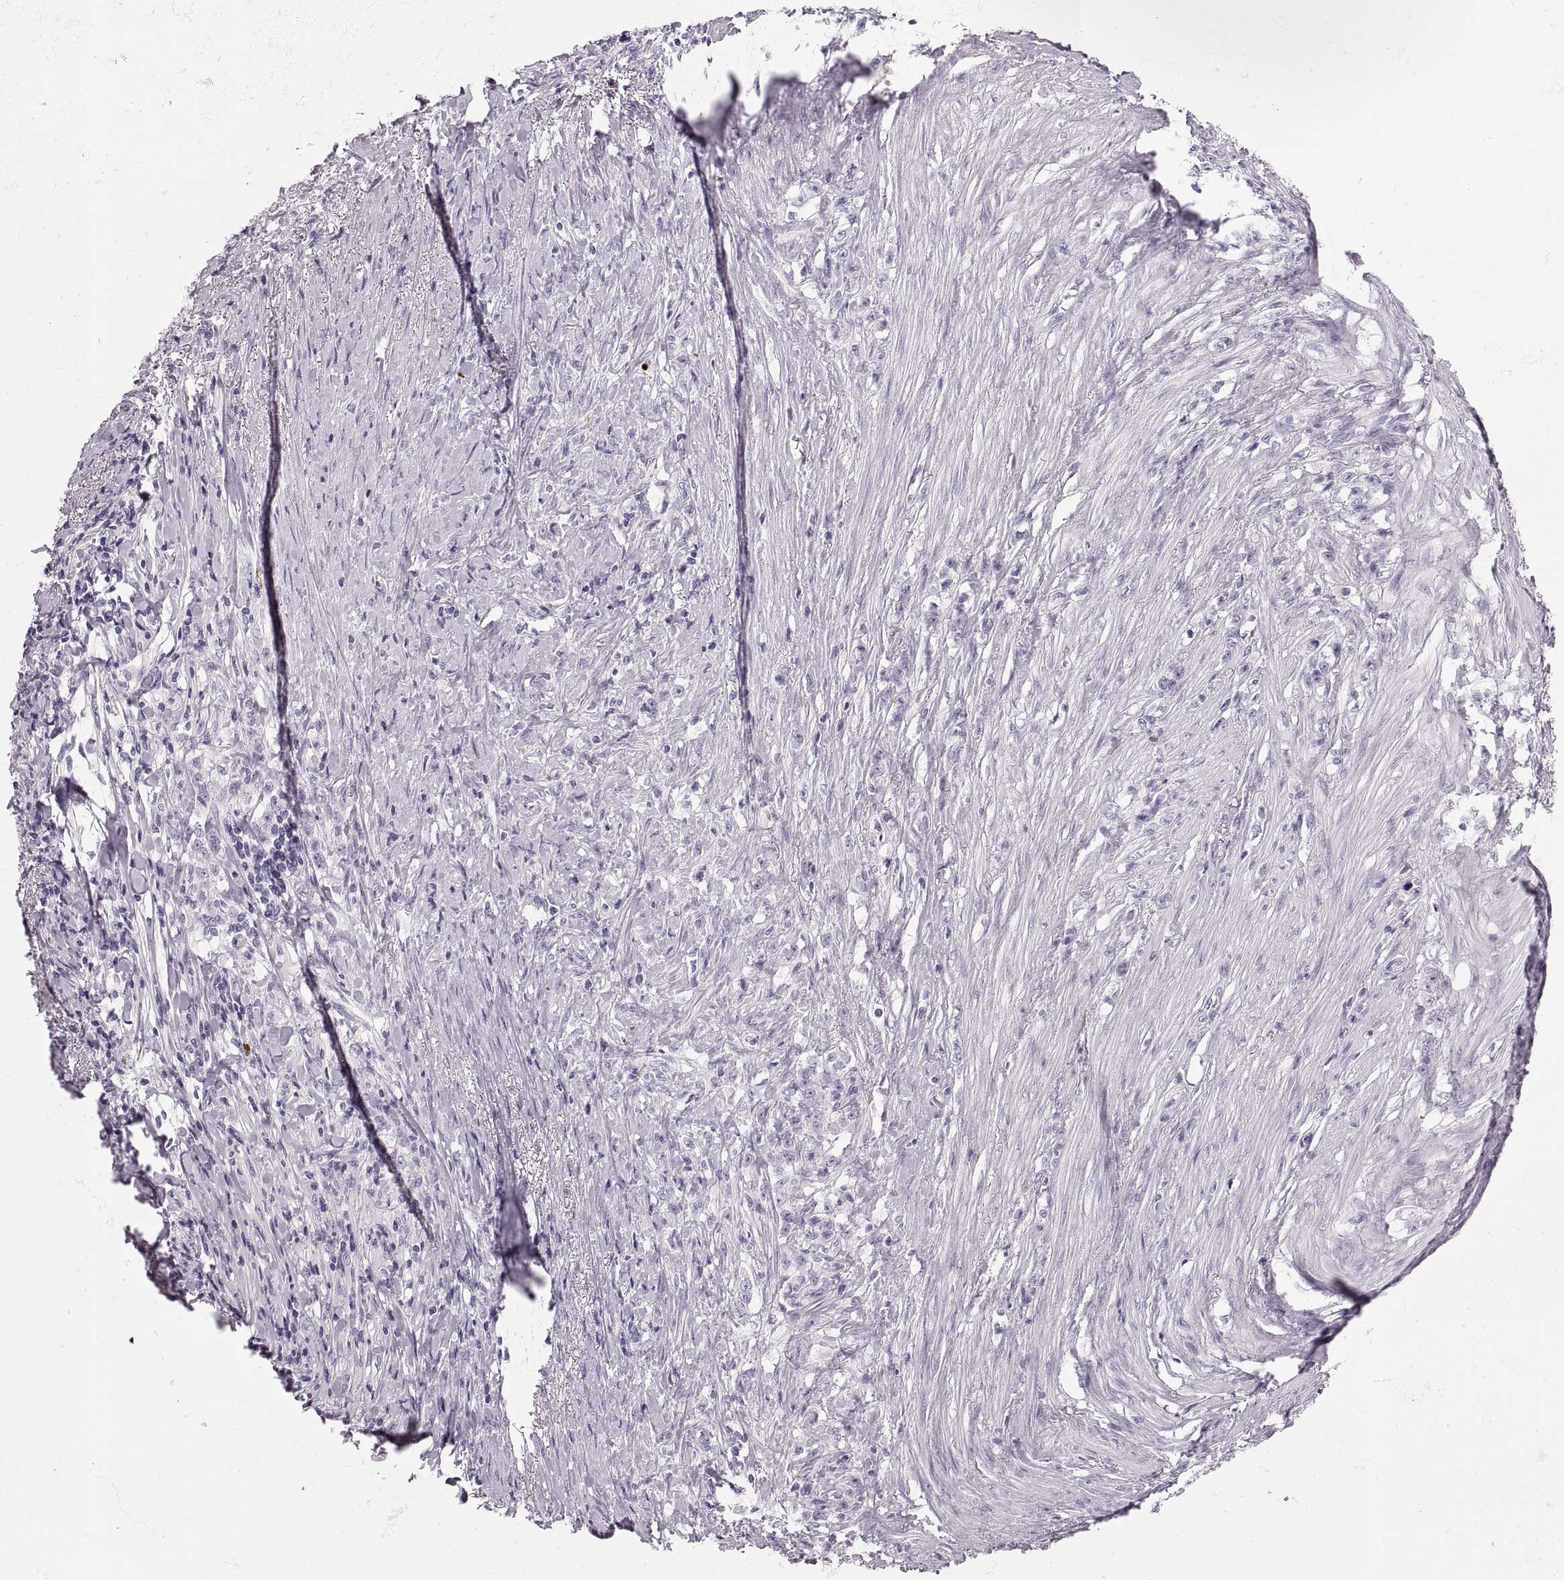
{"staining": {"intensity": "negative", "quantity": "none", "location": "none"}, "tissue": "stomach cancer", "cell_type": "Tumor cells", "image_type": "cancer", "snomed": [{"axis": "morphology", "description": "Adenocarcinoma, NOS"}, {"axis": "topography", "description": "Stomach, lower"}], "caption": "Immunohistochemistry (IHC) photomicrograph of neoplastic tissue: human stomach cancer (adenocarcinoma) stained with DAB displays no significant protein expression in tumor cells.", "gene": "MILR1", "patient": {"sex": "male", "age": 88}}